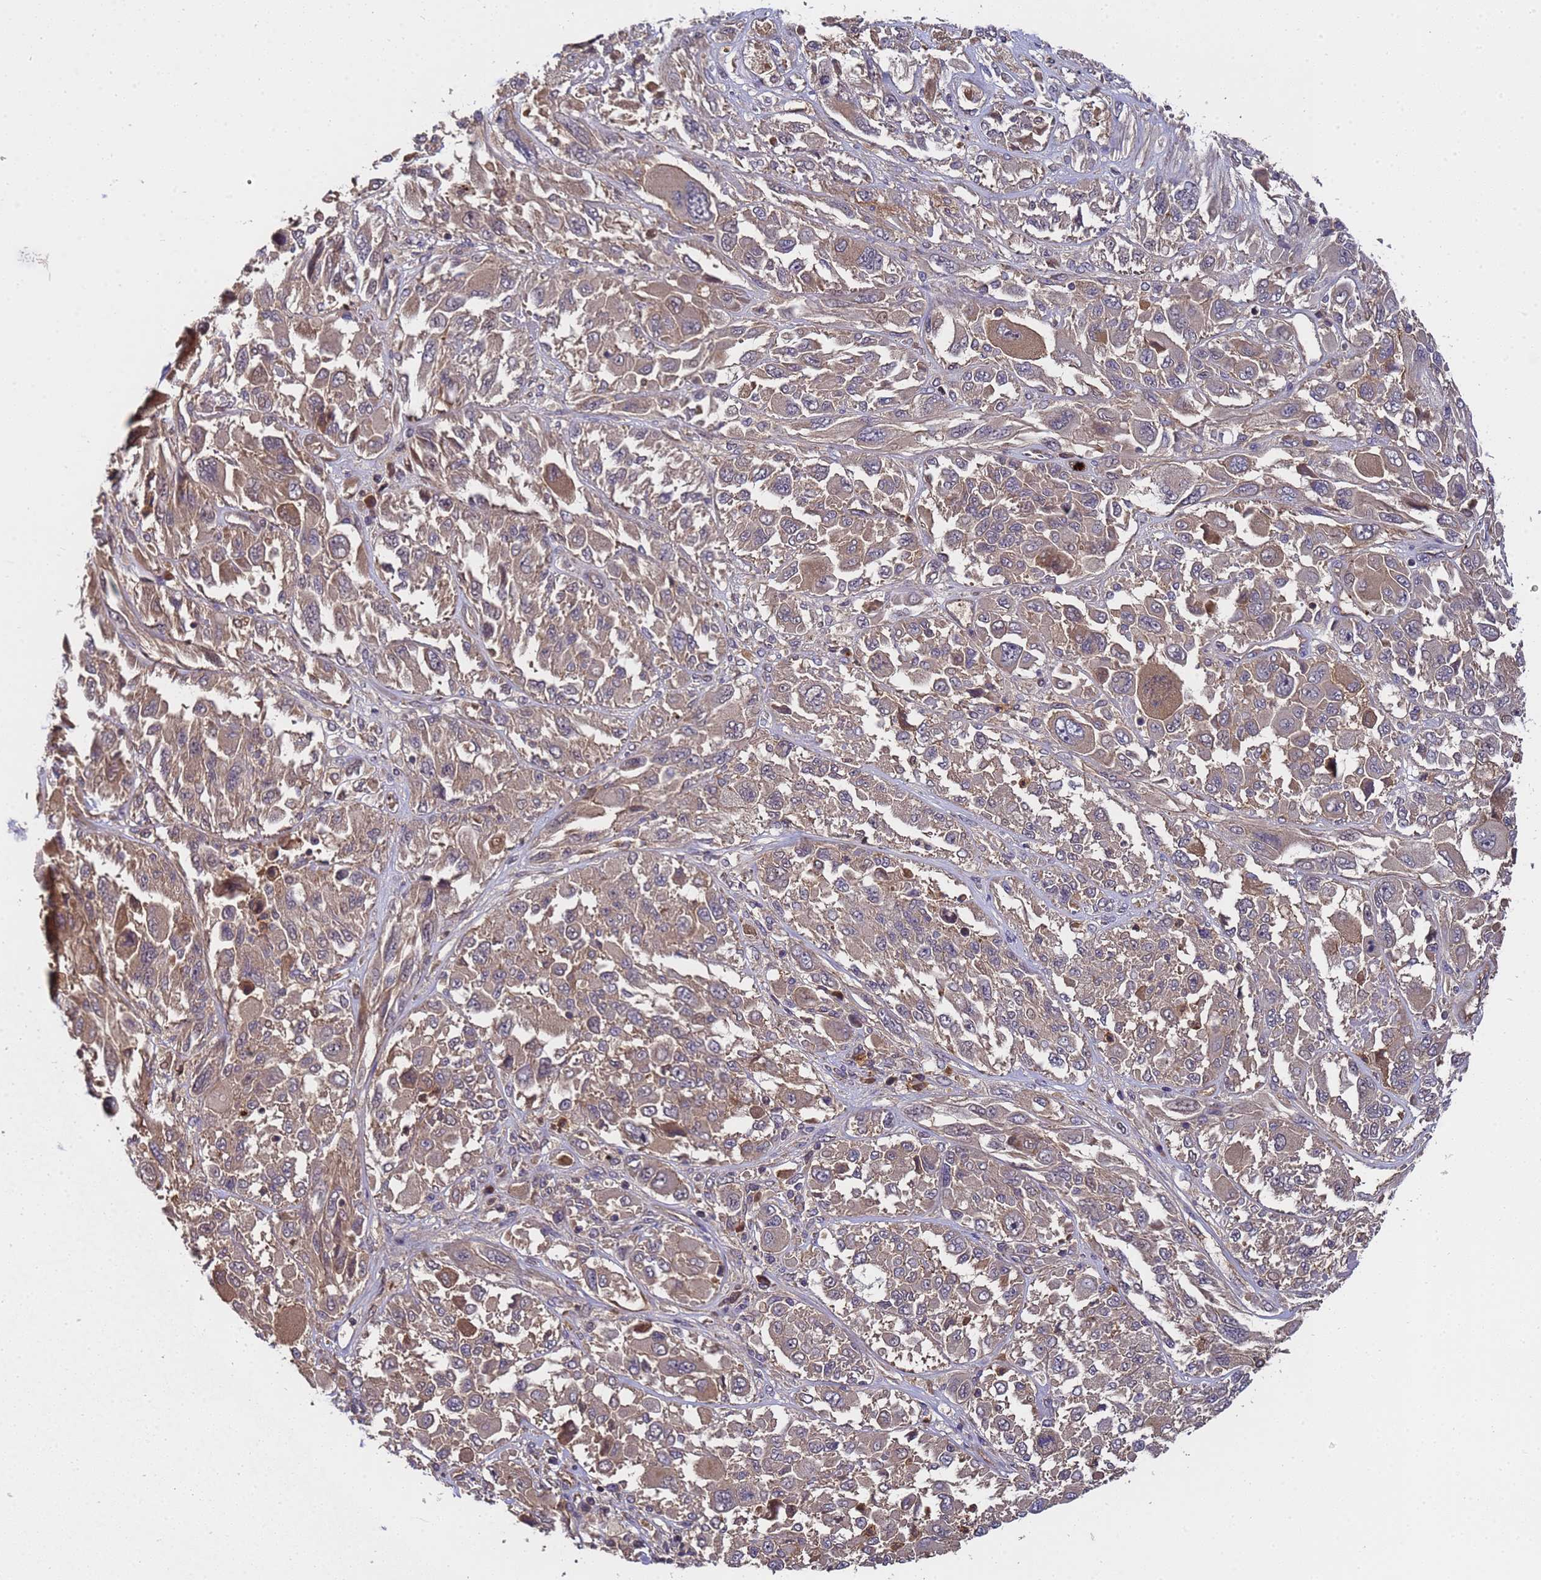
{"staining": {"intensity": "moderate", "quantity": ">75%", "location": "cytoplasmic/membranous"}, "tissue": "melanoma", "cell_type": "Tumor cells", "image_type": "cancer", "snomed": [{"axis": "morphology", "description": "Malignant melanoma, NOS"}, {"axis": "topography", "description": "Skin"}], "caption": "This image exhibits immunohistochemistry staining of human melanoma, with medium moderate cytoplasmic/membranous staining in about >75% of tumor cells.", "gene": "GSTCD", "patient": {"sex": "female", "age": 91}}